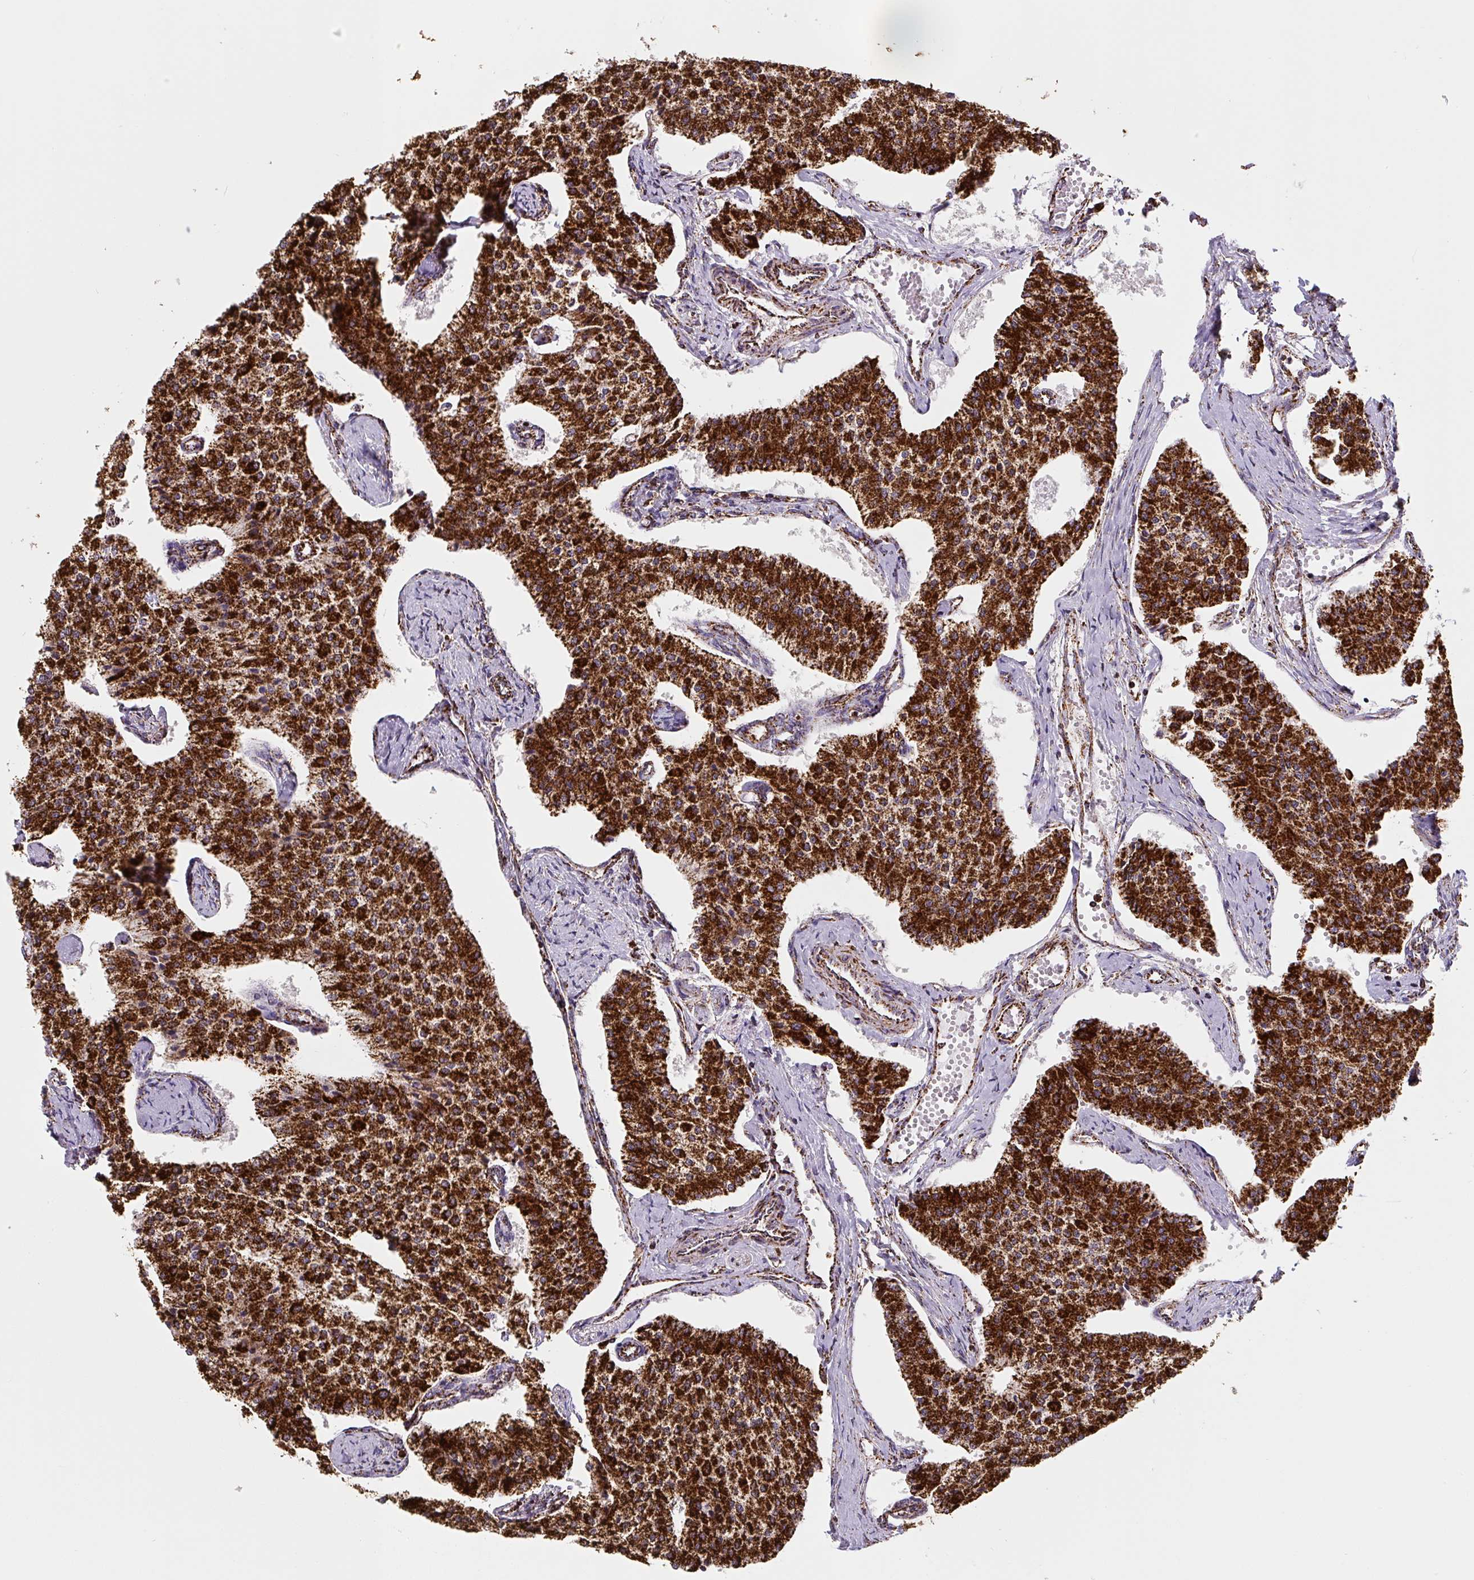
{"staining": {"intensity": "strong", "quantity": ">75%", "location": "cytoplasmic/membranous"}, "tissue": "carcinoid", "cell_type": "Tumor cells", "image_type": "cancer", "snomed": [{"axis": "morphology", "description": "Carcinoid, malignant, NOS"}, {"axis": "topography", "description": "Colon"}], "caption": "Brown immunohistochemical staining in human carcinoid reveals strong cytoplasmic/membranous expression in about >75% of tumor cells. (DAB (3,3'-diaminobenzidine) IHC with brightfield microscopy, high magnification).", "gene": "ATP5F1A", "patient": {"sex": "female", "age": 52}}